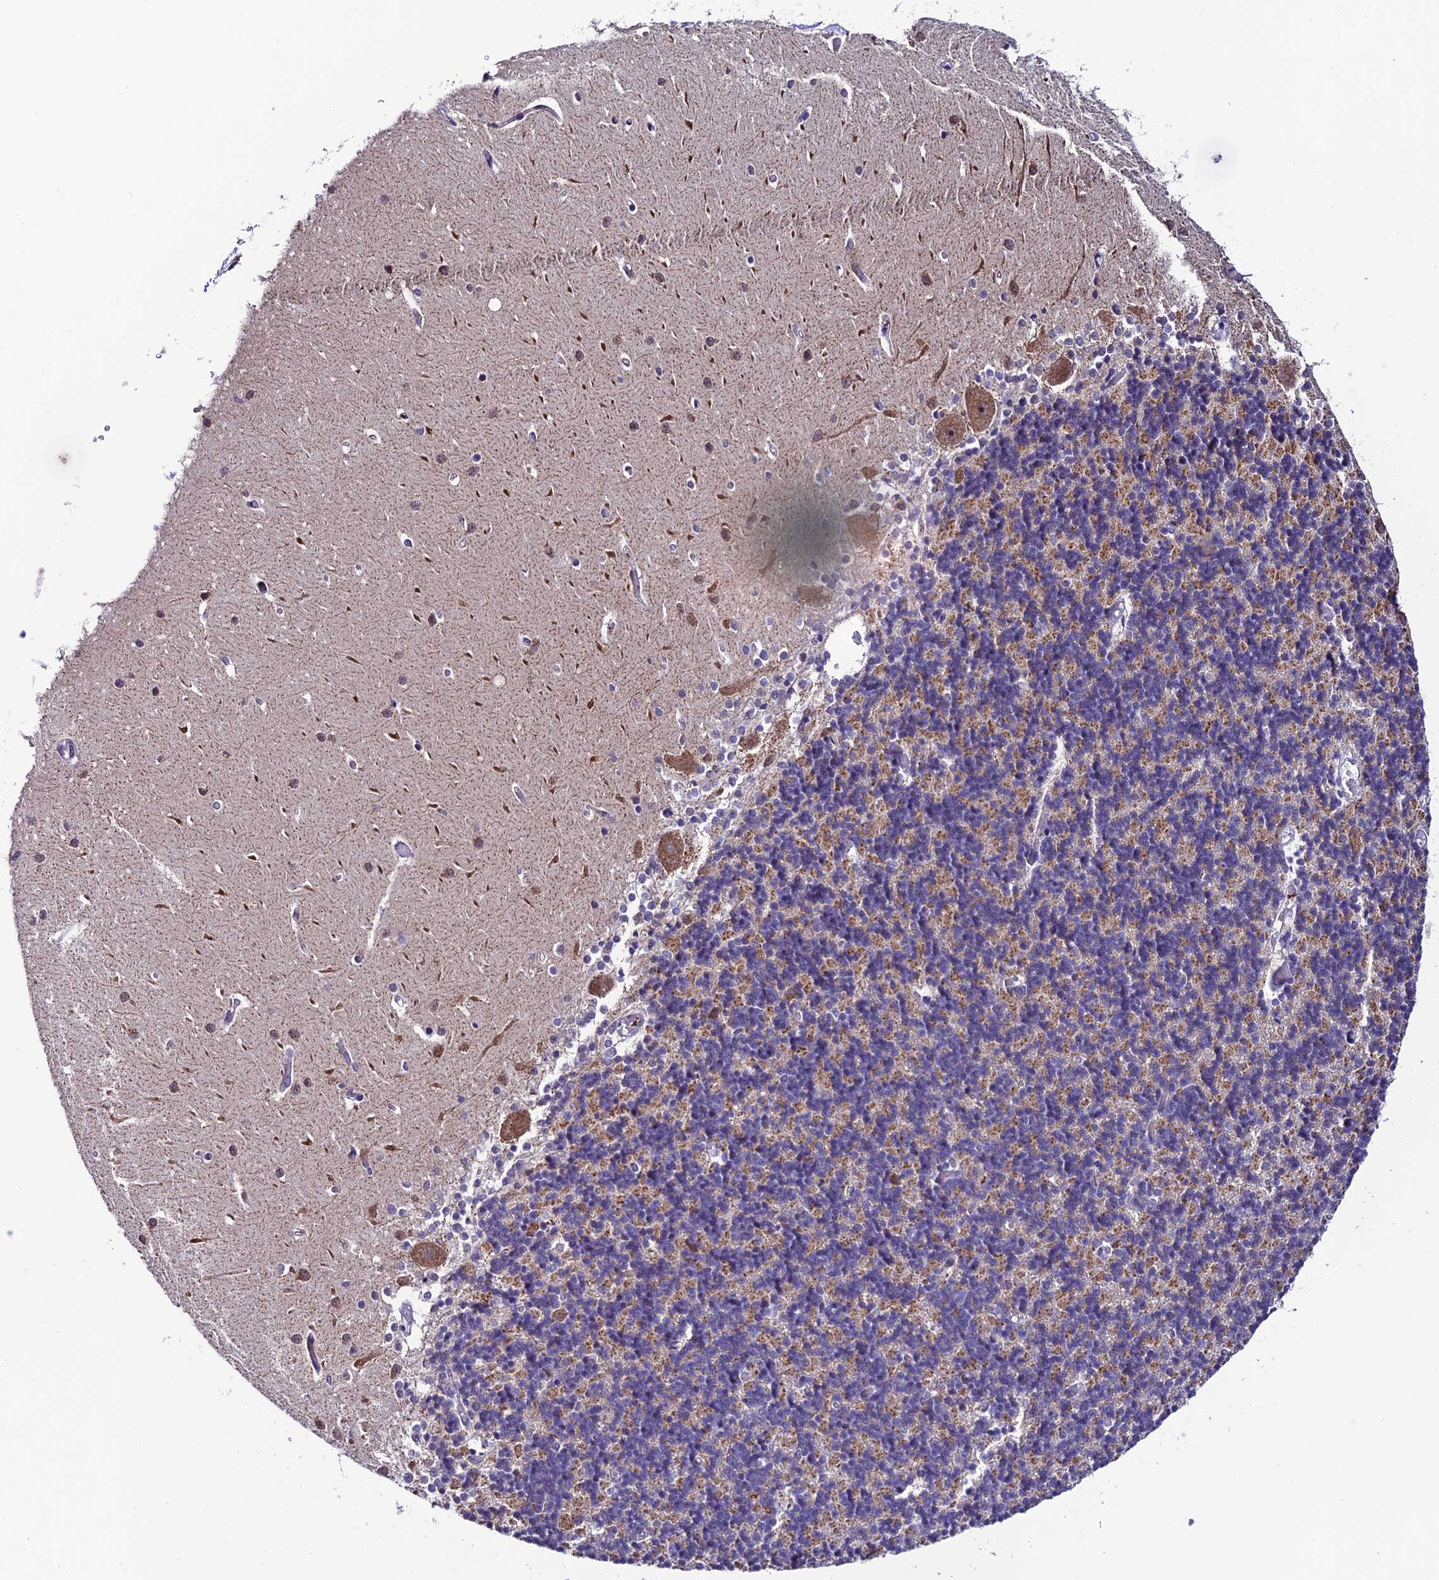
{"staining": {"intensity": "moderate", "quantity": "25%-75%", "location": "cytoplasmic/membranous"}, "tissue": "cerebellum", "cell_type": "Cells in granular layer", "image_type": "normal", "snomed": [{"axis": "morphology", "description": "Normal tissue, NOS"}, {"axis": "topography", "description": "Cerebellum"}], "caption": "Immunohistochemical staining of normal cerebellum reveals moderate cytoplasmic/membranous protein staining in approximately 25%-75% of cells in granular layer. The staining was performed using DAB, with brown indicating positive protein expression. Nuclei are stained blue with hematoxylin.", "gene": "SLC10A1", "patient": {"sex": "male", "age": 37}}